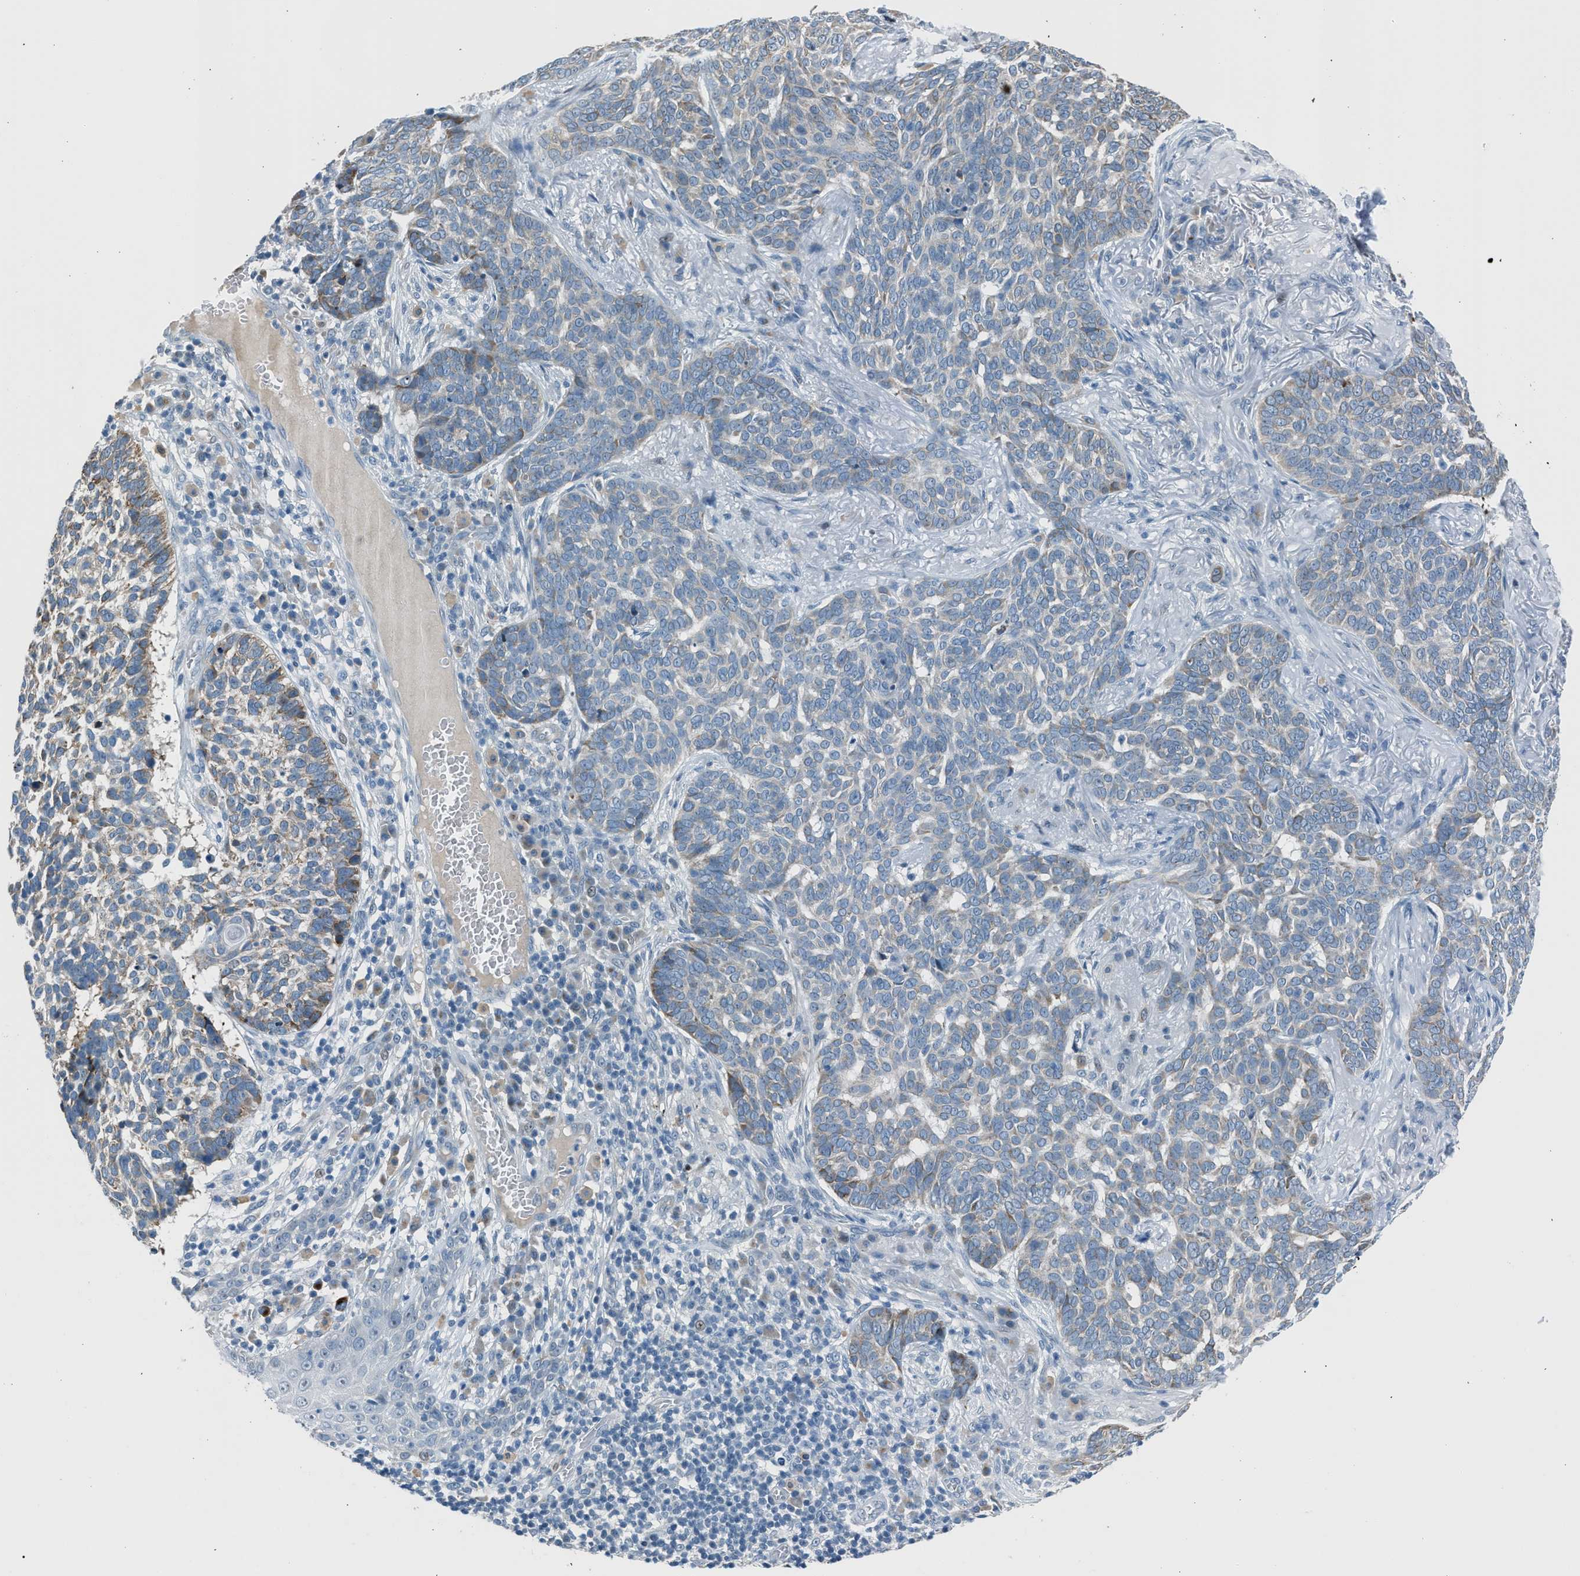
{"staining": {"intensity": "weak", "quantity": "25%-75%", "location": "cytoplasmic/membranous"}, "tissue": "skin cancer", "cell_type": "Tumor cells", "image_type": "cancer", "snomed": [{"axis": "morphology", "description": "Basal cell carcinoma"}, {"axis": "topography", "description": "Skin"}], "caption": "Basal cell carcinoma (skin) tissue exhibits weak cytoplasmic/membranous positivity in about 25%-75% of tumor cells", "gene": "RNF41", "patient": {"sex": "male", "age": 85}}